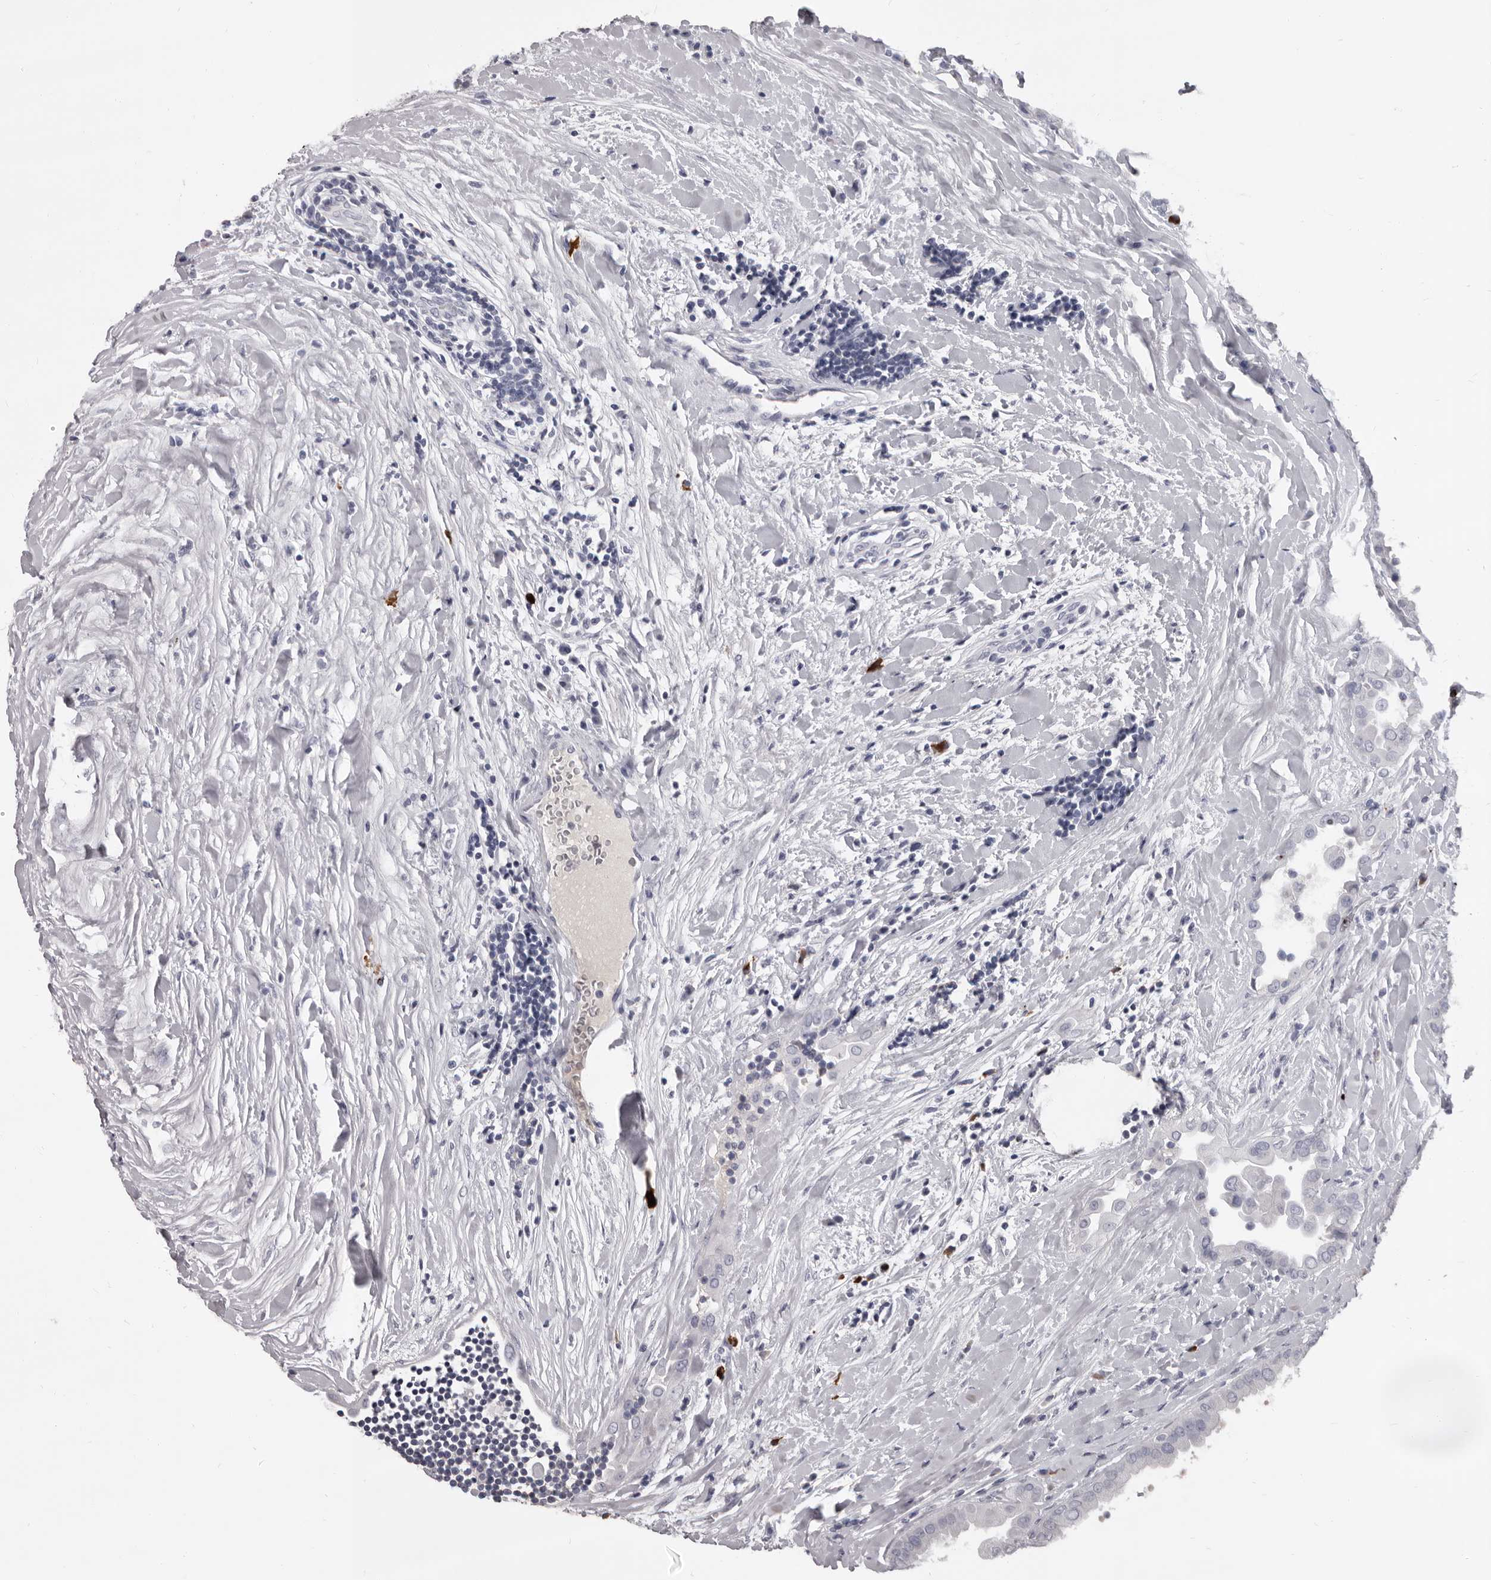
{"staining": {"intensity": "negative", "quantity": "none", "location": "none"}, "tissue": "thyroid cancer", "cell_type": "Tumor cells", "image_type": "cancer", "snomed": [{"axis": "morphology", "description": "Papillary adenocarcinoma, NOS"}, {"axis": "topography", "description": "Thyroid gland"}], "caption": "Thyroid cancer stained for a protein using immunohistochemistry reveals no positivity tumor cells.", "gene": "GZMH", "patient": {"sex": "male", "age": 33}}